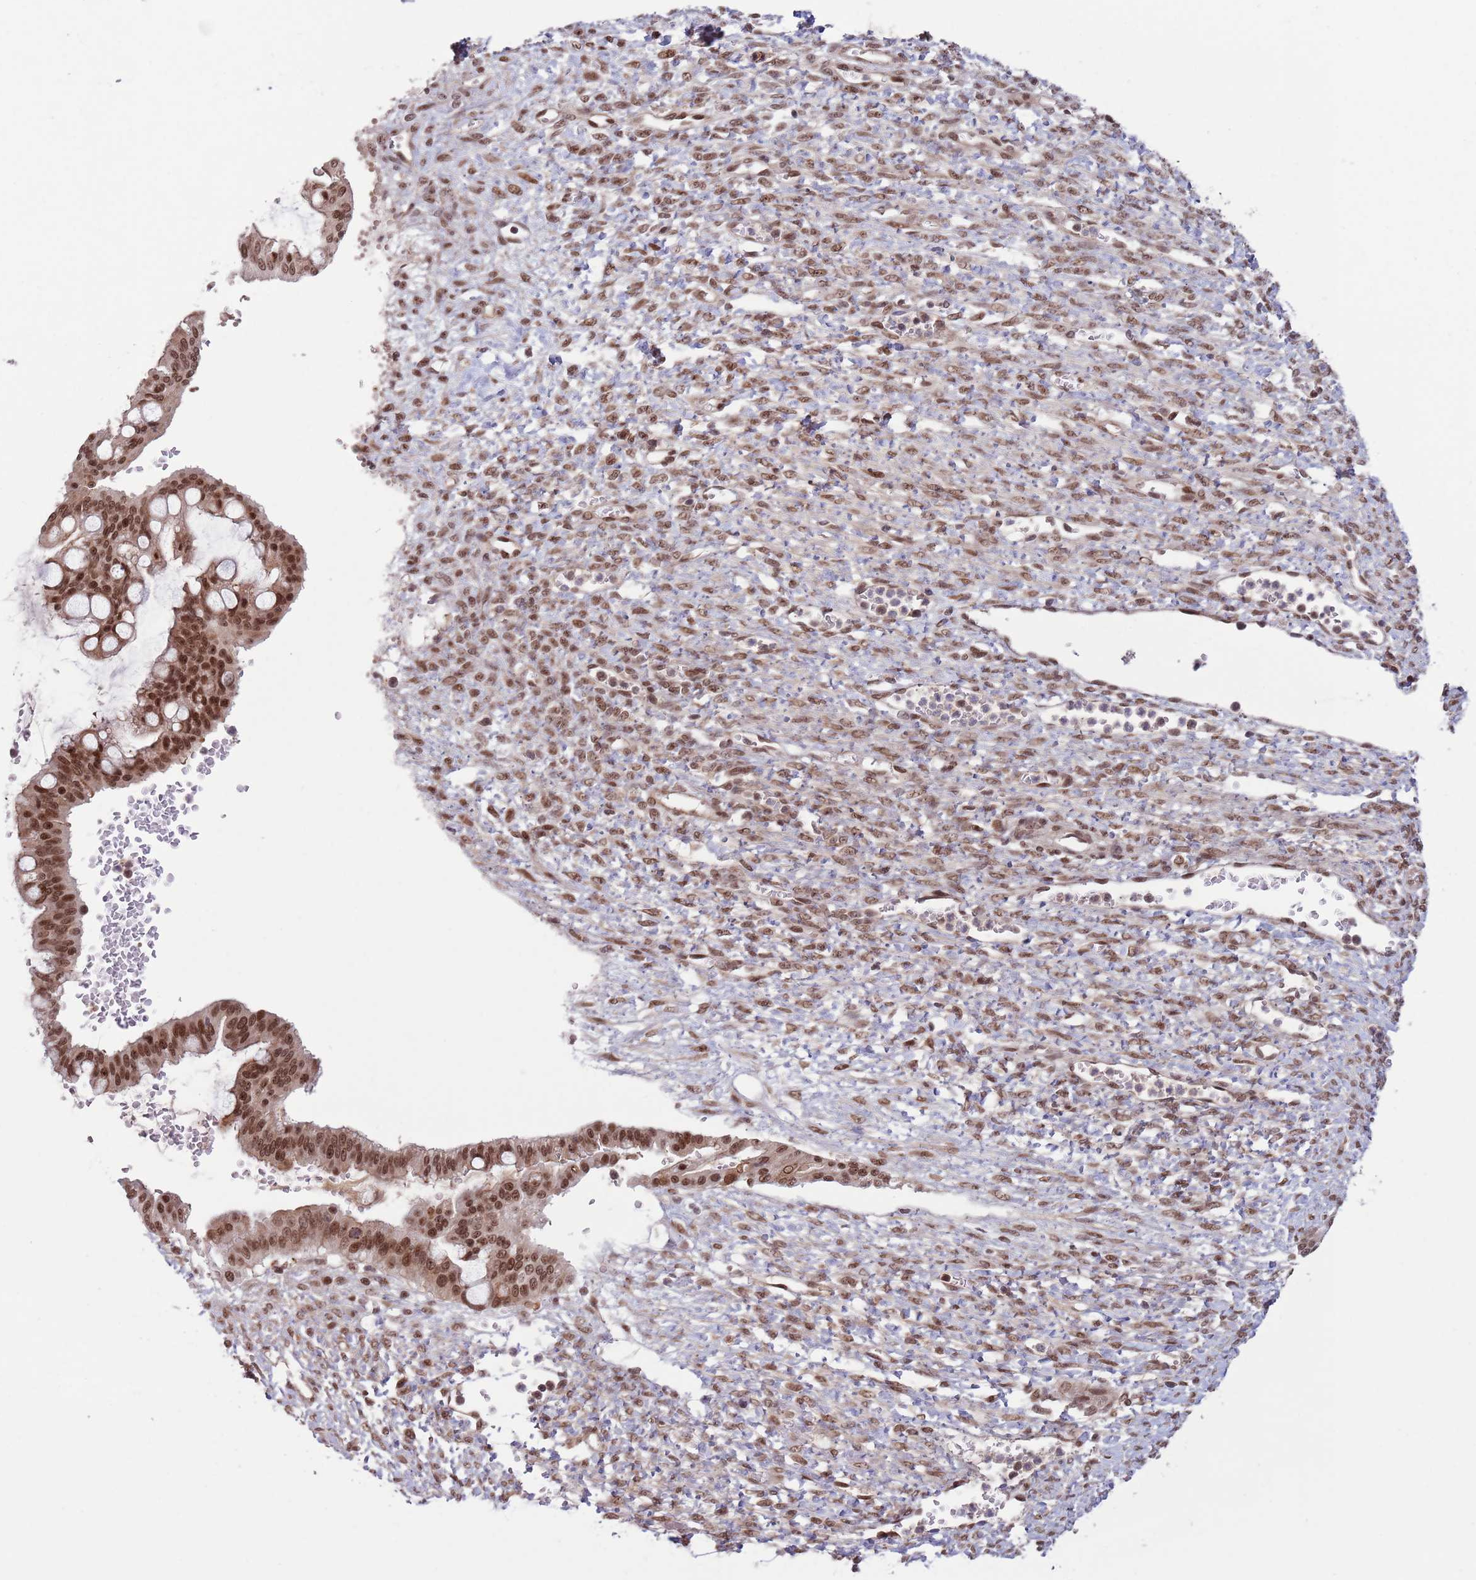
{"staining": {"intensity": "moderate", "quantity": ">75%", "location": "nuclear"}, "tissue": "ovarian cancer", "cell_type": "Tumor cells", "image_type": "cancer", "snomed": [{"axis": "morphology", "description": "Cystadenocarcinoma, mucinous, NOS"}, {"axis": "topography", "description": "Ovary"}], "caption": "This is an image of immunohistochemistry staining of ovarian mucinous cystadenocarcinoma, which shows moderate positivity in the nuclear of tumor cells.", "gene": "SIPA1L3", "patient": {"sex": "female", "age": 73}}